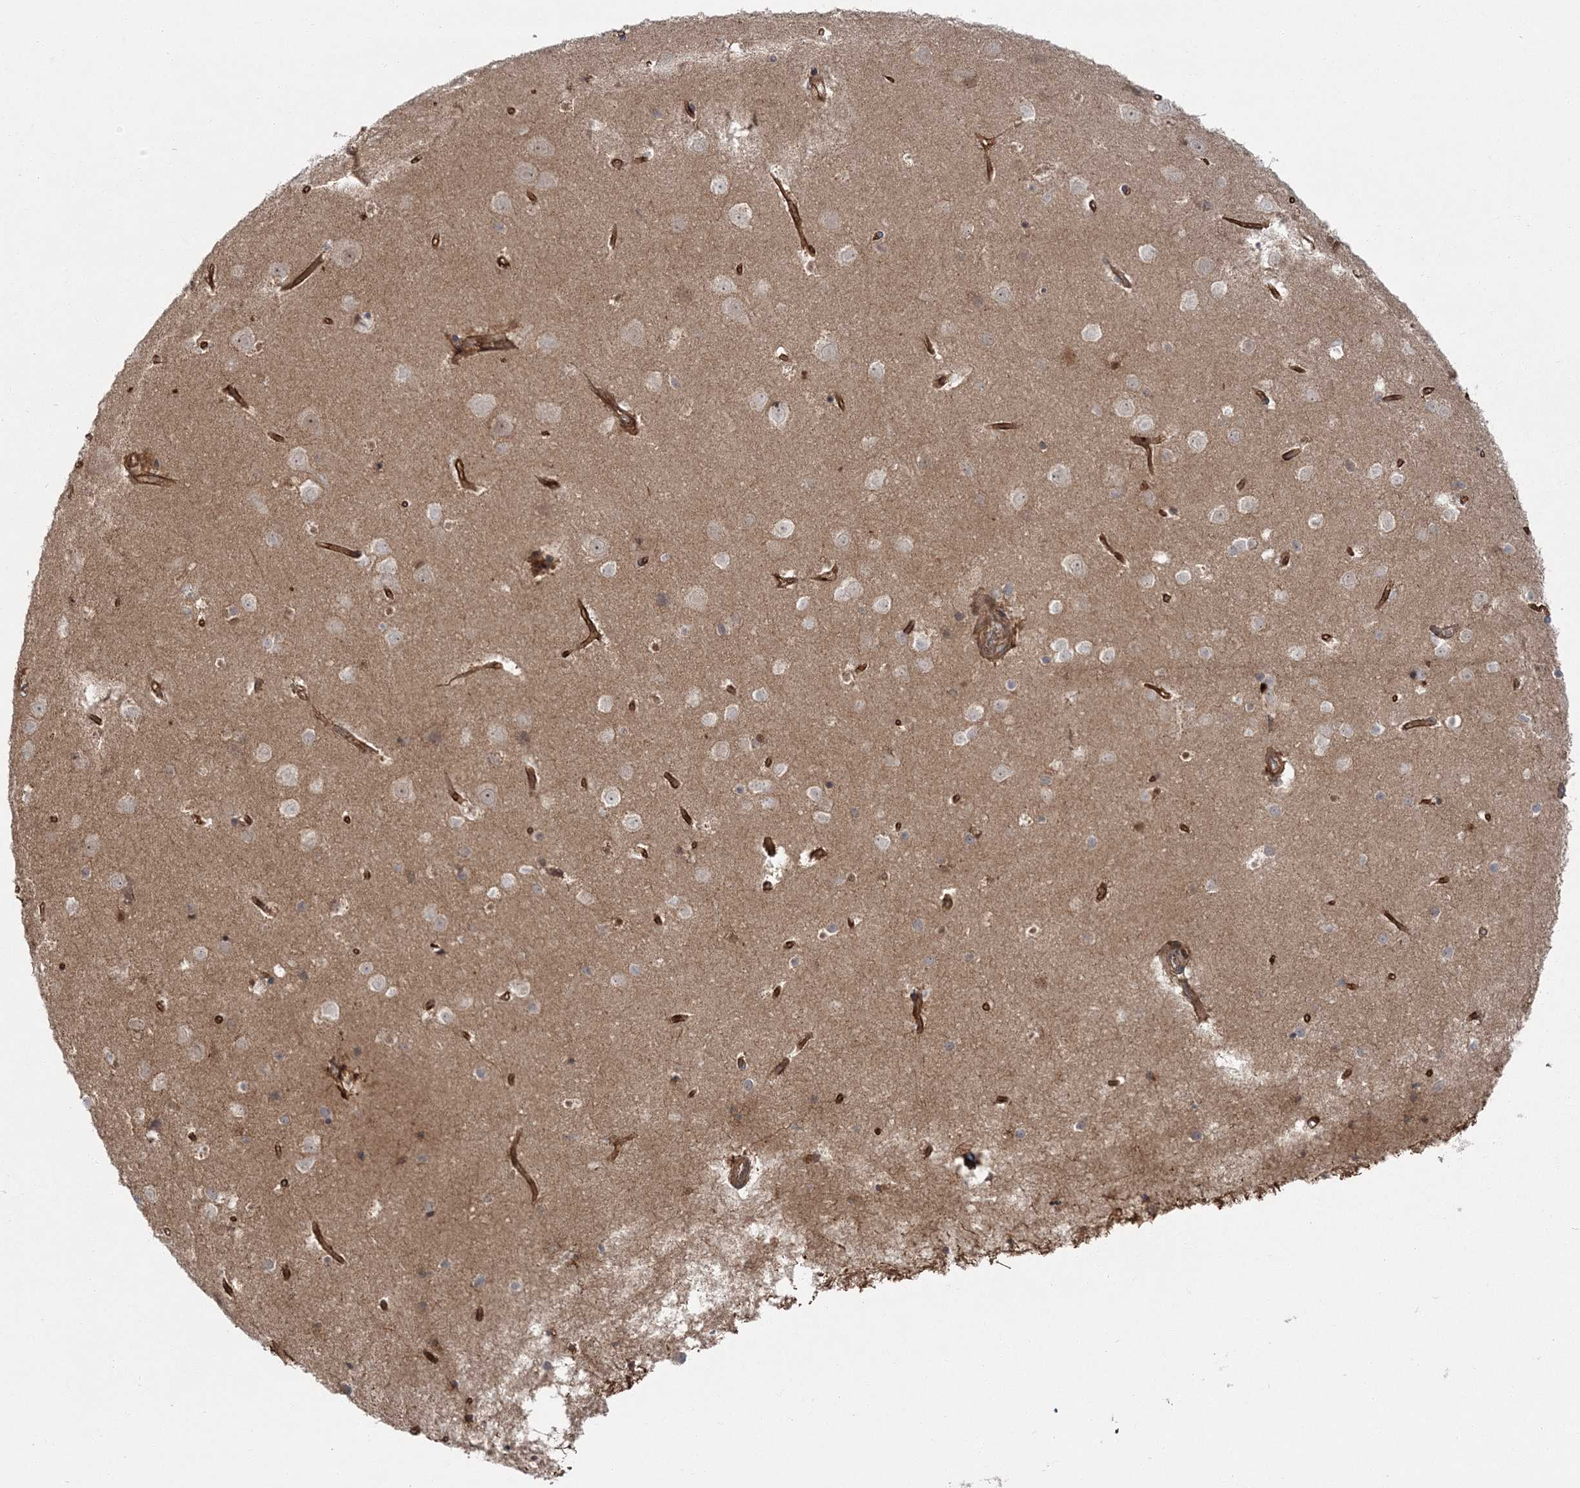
{"staining": {"intensity": "strong", "quantity": ">75%", "location": "cytoplasmic/membranous"}, "tissue": "cerebral cortex", "cell_type": "Endothelial cells", "image_type": "normal", "snomed": [{"axis": "morphology", "description": "Normal tissue, NOS"}, {"axis": "topography", "description": "Cerebral cortex"}], "caption": "Immunohistochemical staining of unremarkable cerebral cortex exhibits >75% levels of strong cytoplasmic/membranous protein positivity in approximately >75% of endothelial cells.", "gene": "RGCC", "patient": {"sex": "male", "age": 54}}